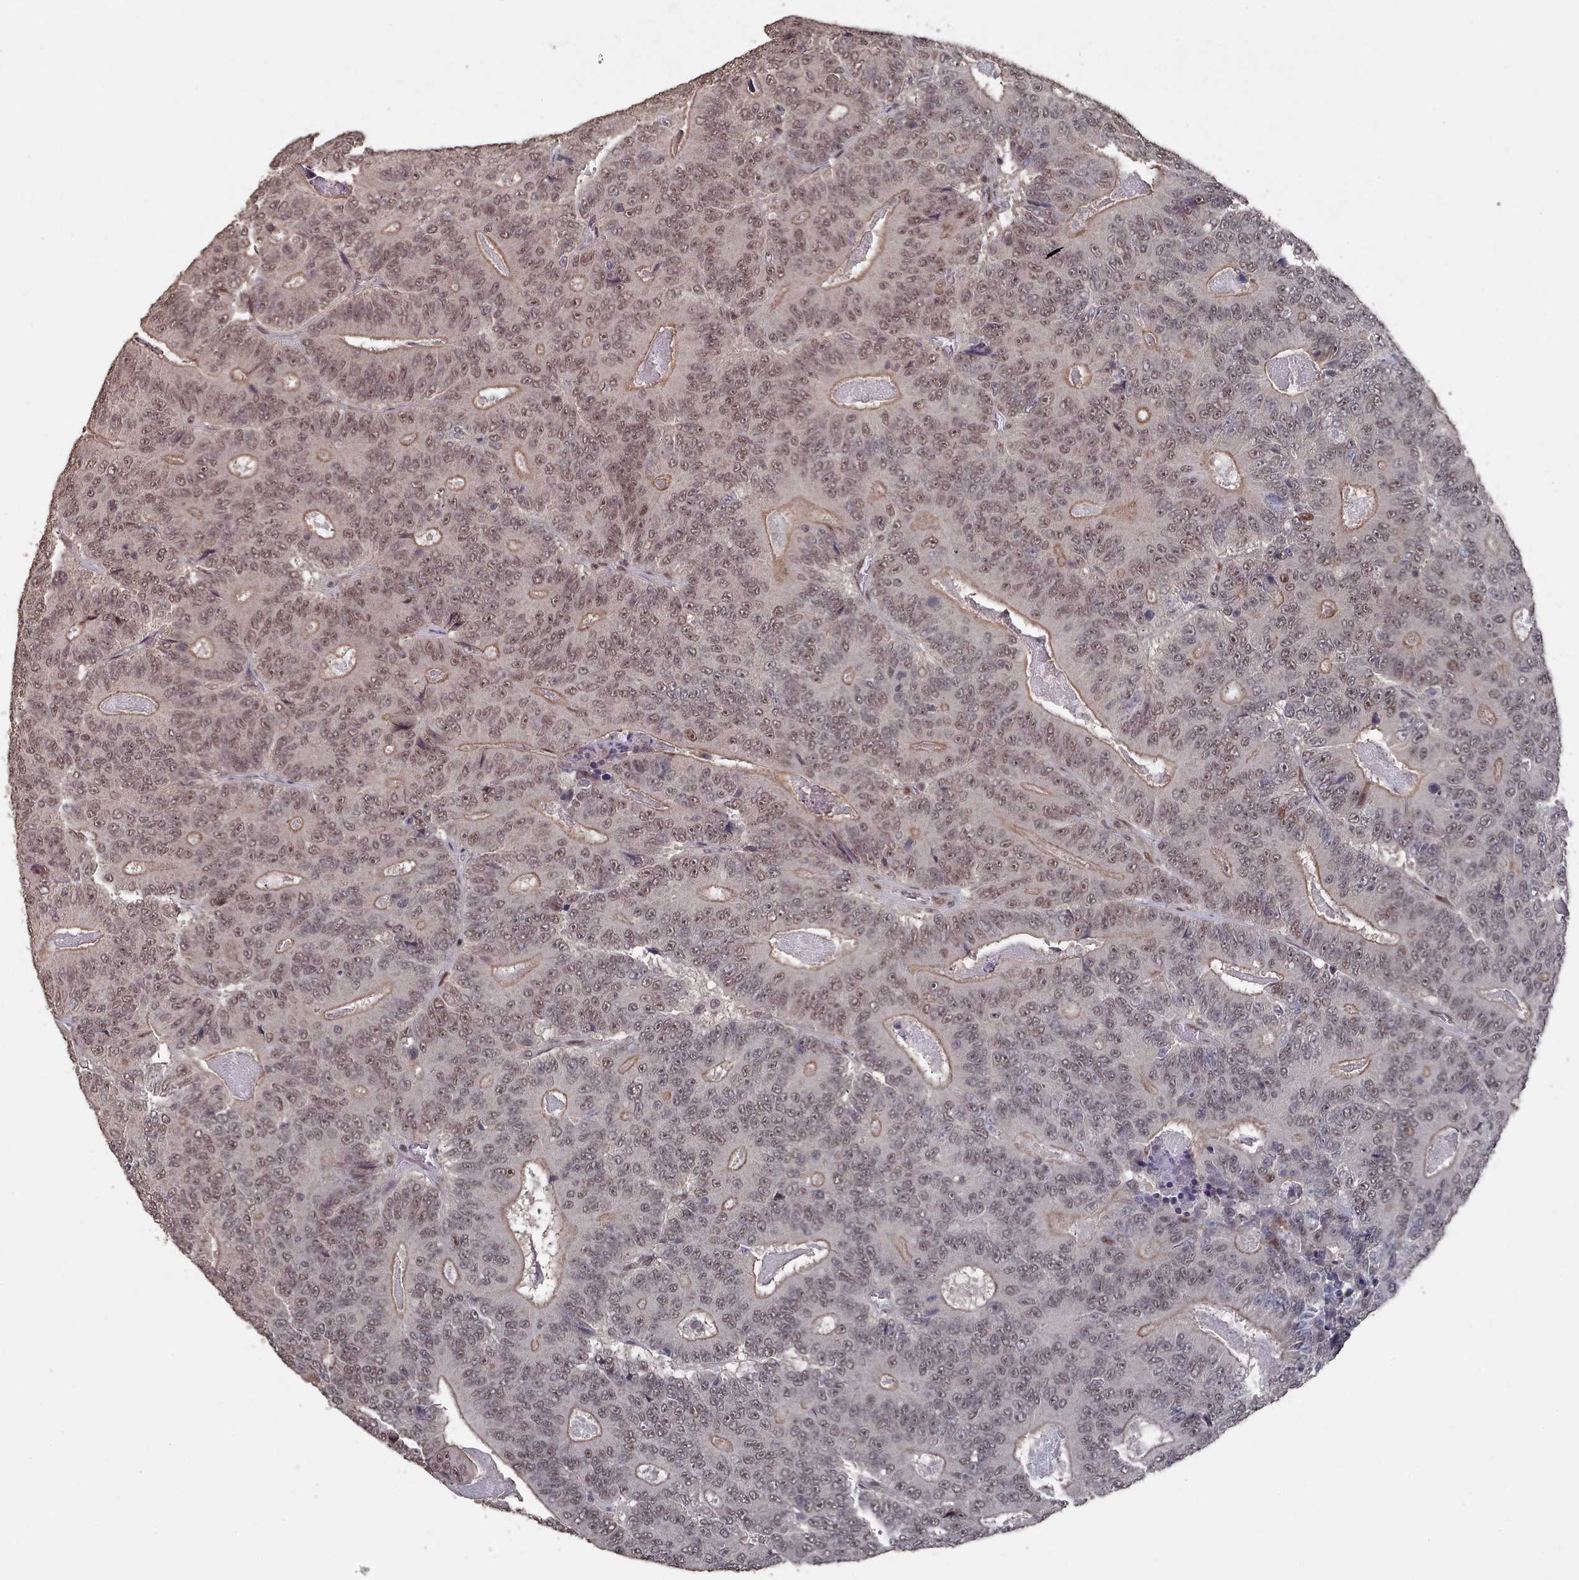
{"staining": {"intensity": "moderate", "quantity": ">75%", "location": "cytoplasmic/membranous,nuclear"}, "tissue": "colorectal cancer", "cell_type": "Tumor cells", "image_type": "cancer", "snomed": [{"axis": "morphology", "description": "Adenocarcinoma, NOS"}, {"axis": "topography", "description": "Colon"}], "caption": "Protein staining of colorectal adenocarcinoma tissue displays moderate cytoplasmic/membranous and nuclear staining in approximately >75% of tumor cells. Using DAB (brown) and hematoxylin (blue) stains, captured at high magnification using brightfield microscopy.", "gene": "PNRC2", "patient": {"sex": "male", "age": 83}}